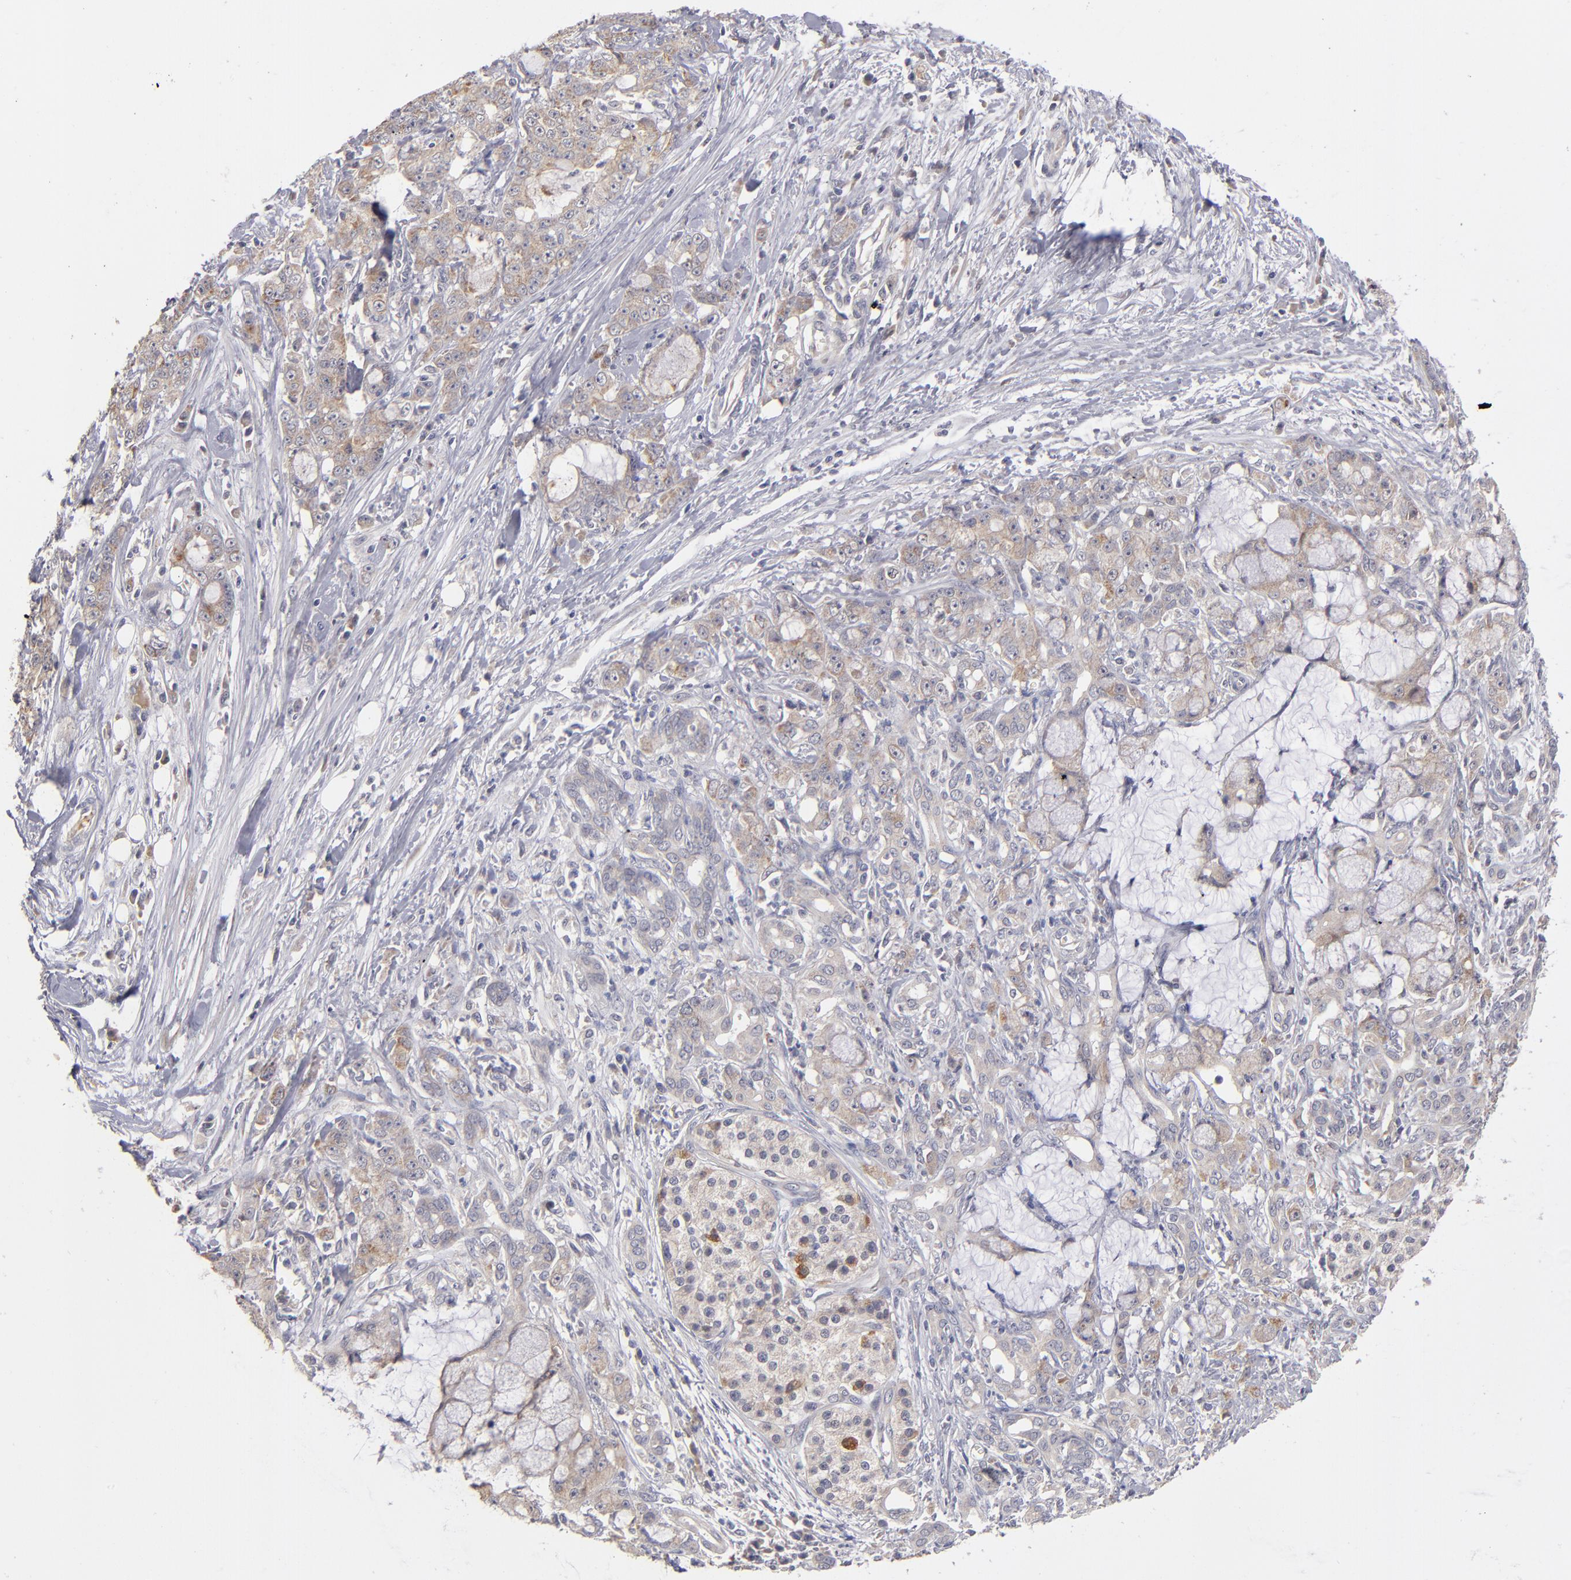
{"staining": {"intensity": "weak", "quantity": ">75%", "location": "cytoplasmic/membranous"}, "tissue": "pancreatic cancer", "cell_type": "Tumor cells", "image_type": "cancer", "snomed": [{"axis": "morphology", "description": "Adenocarcinoma, NOS"}, {"axis": "topography", "description": "Pancreas"}], "caption": "DAB (3,3'-diaminobenzidine) immunohistochemical staining of pancreatic cancer shows weak cytoplasmic/membranous protein positivity in about >75% of tumor cells.", "gene": "EXD2", "patient": {"sex": "female", "age": 73}}